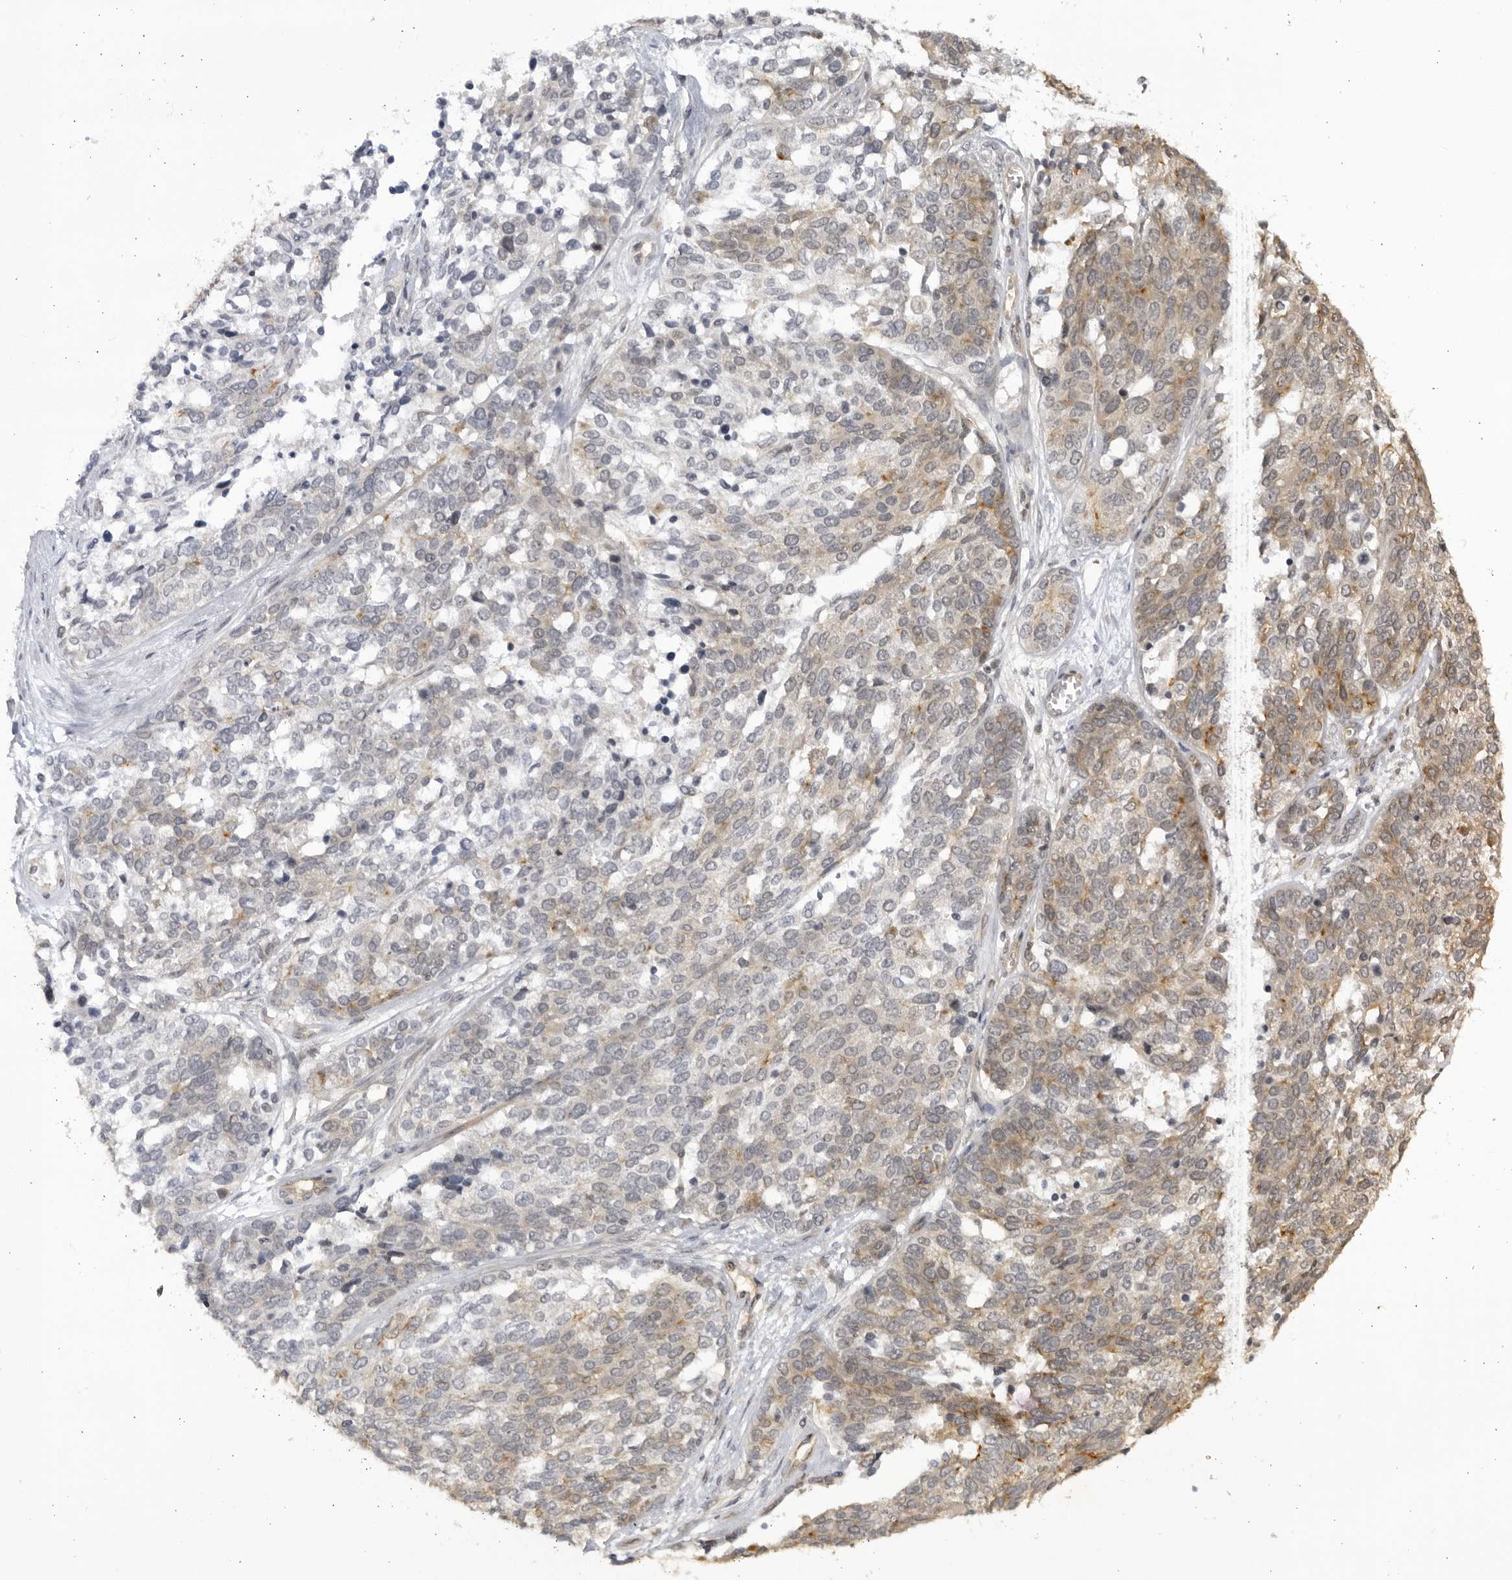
{"staining": {"intensity": "moderate", "quantity": "<25%", "location": "cytoplasmic/membranous"}, "tissue": "ovarian cancer", "cell_type": "Tumor cells", "image_type": "cancer", "snomed": [{"axis": "morphology", "description": "Cystadenocarcinoma, serous, NOS"}, {"axis": "topography", "description": "Ovary"}], "caption": "Protein analysis of ovarian serous cystadenocarcinoma tissue reveals moderate cytoplasmic/membranous expression in about <25% of tumor cells.", "gene": "CNBD1", "patient": {"sex": "female", "age": 44}}